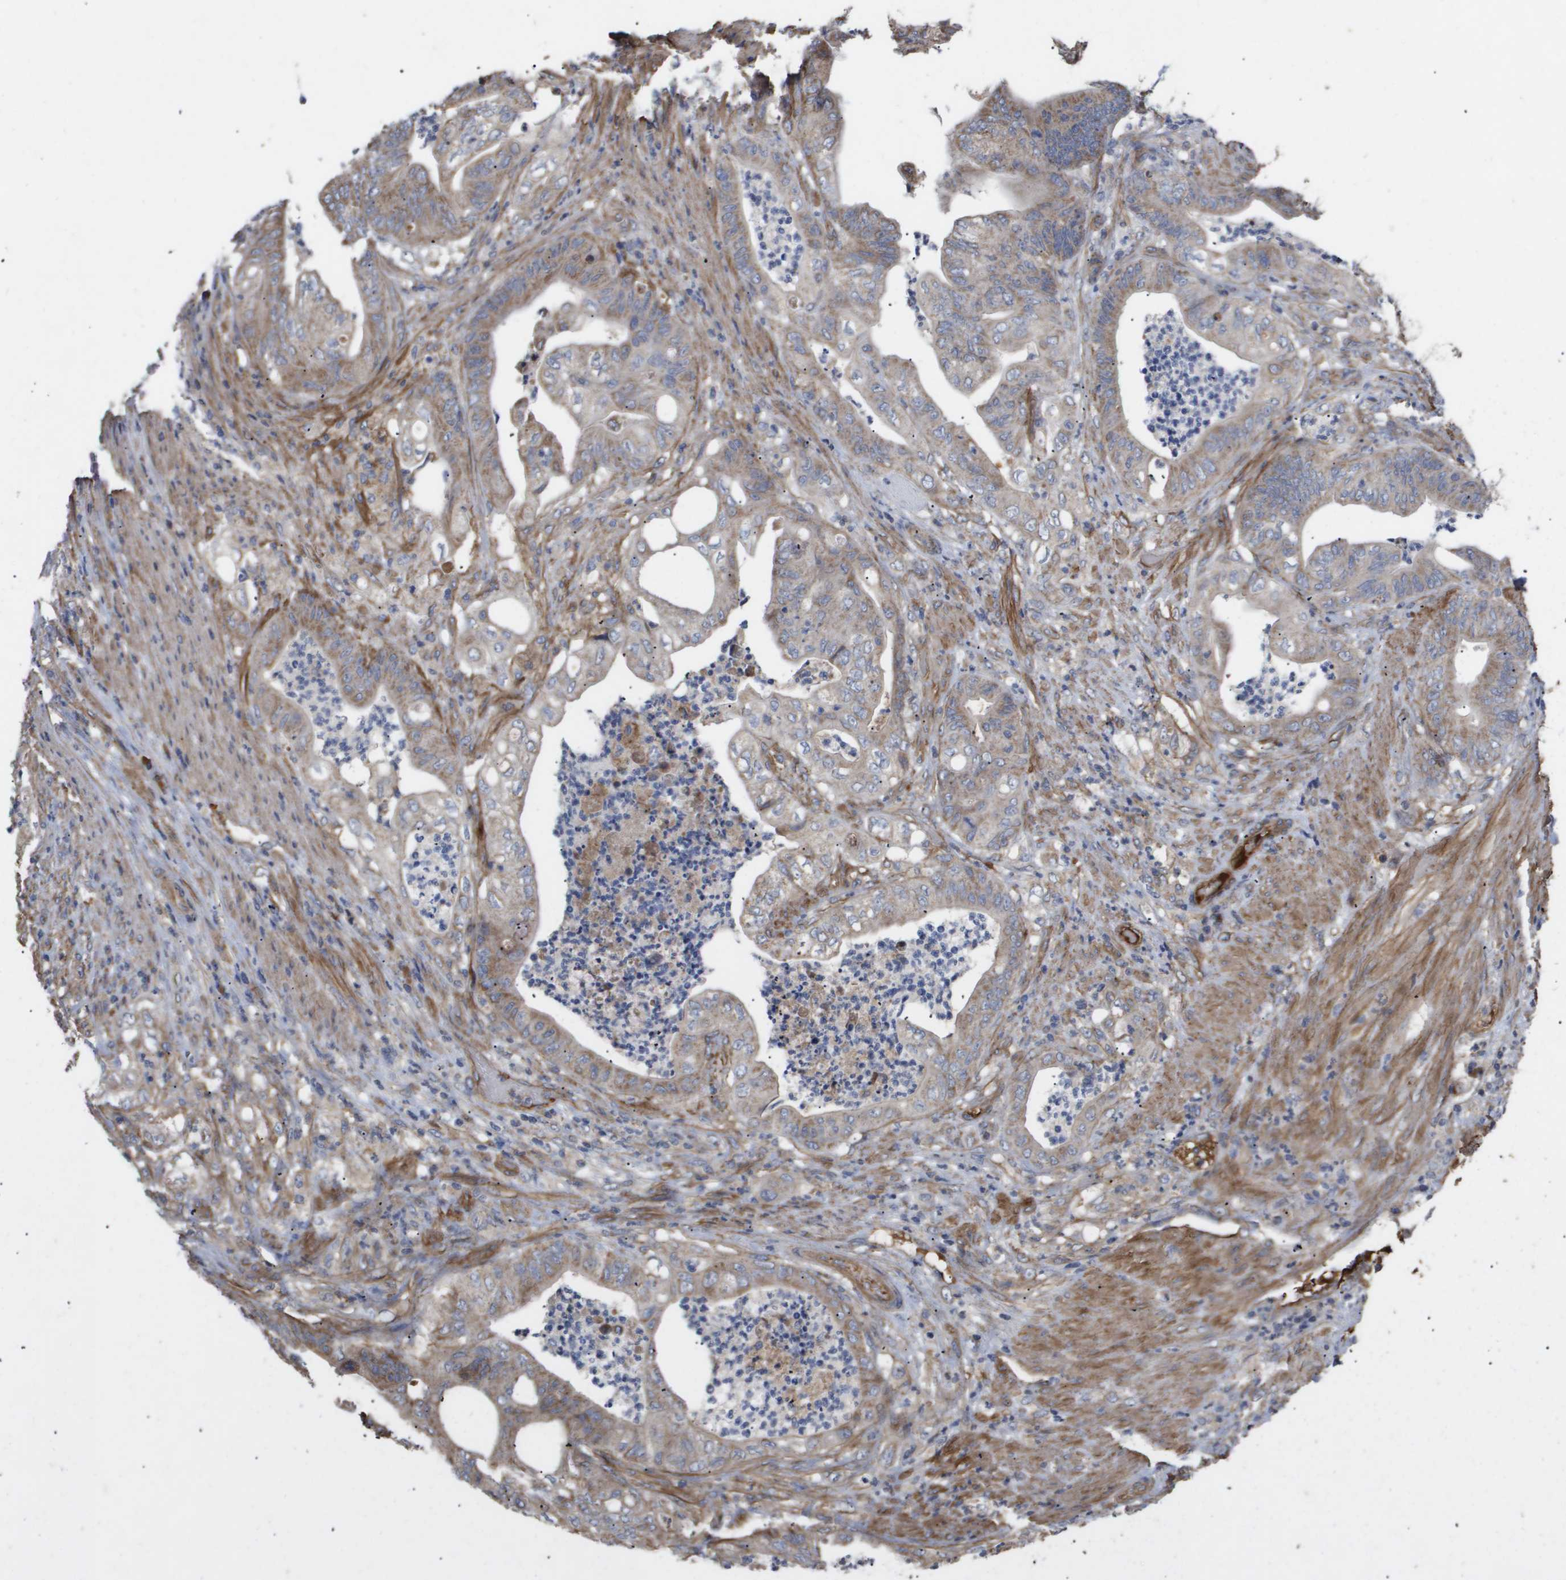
{"staining": {"intensity": "weak", "quantity": ">75%", "location": "cytoplasmic/membranous"}, "tissue": "stomach cancer", "cell_type": "Tumor cells", "image_type": "cancer", "snomed": [{"axis": "morphology", "description": "Adenocarcinoma, NOS"}, {"axis": "topography", "description": "Stomach"}], "caption": "Brown immunohistochemical staining in human stomach adenocarcinoma exhibits weak cytoplasmic/membranous staining in about >75% of tumor cells.", "gene": "TNS1", "patient": {"sex": "female", "age": 73}}